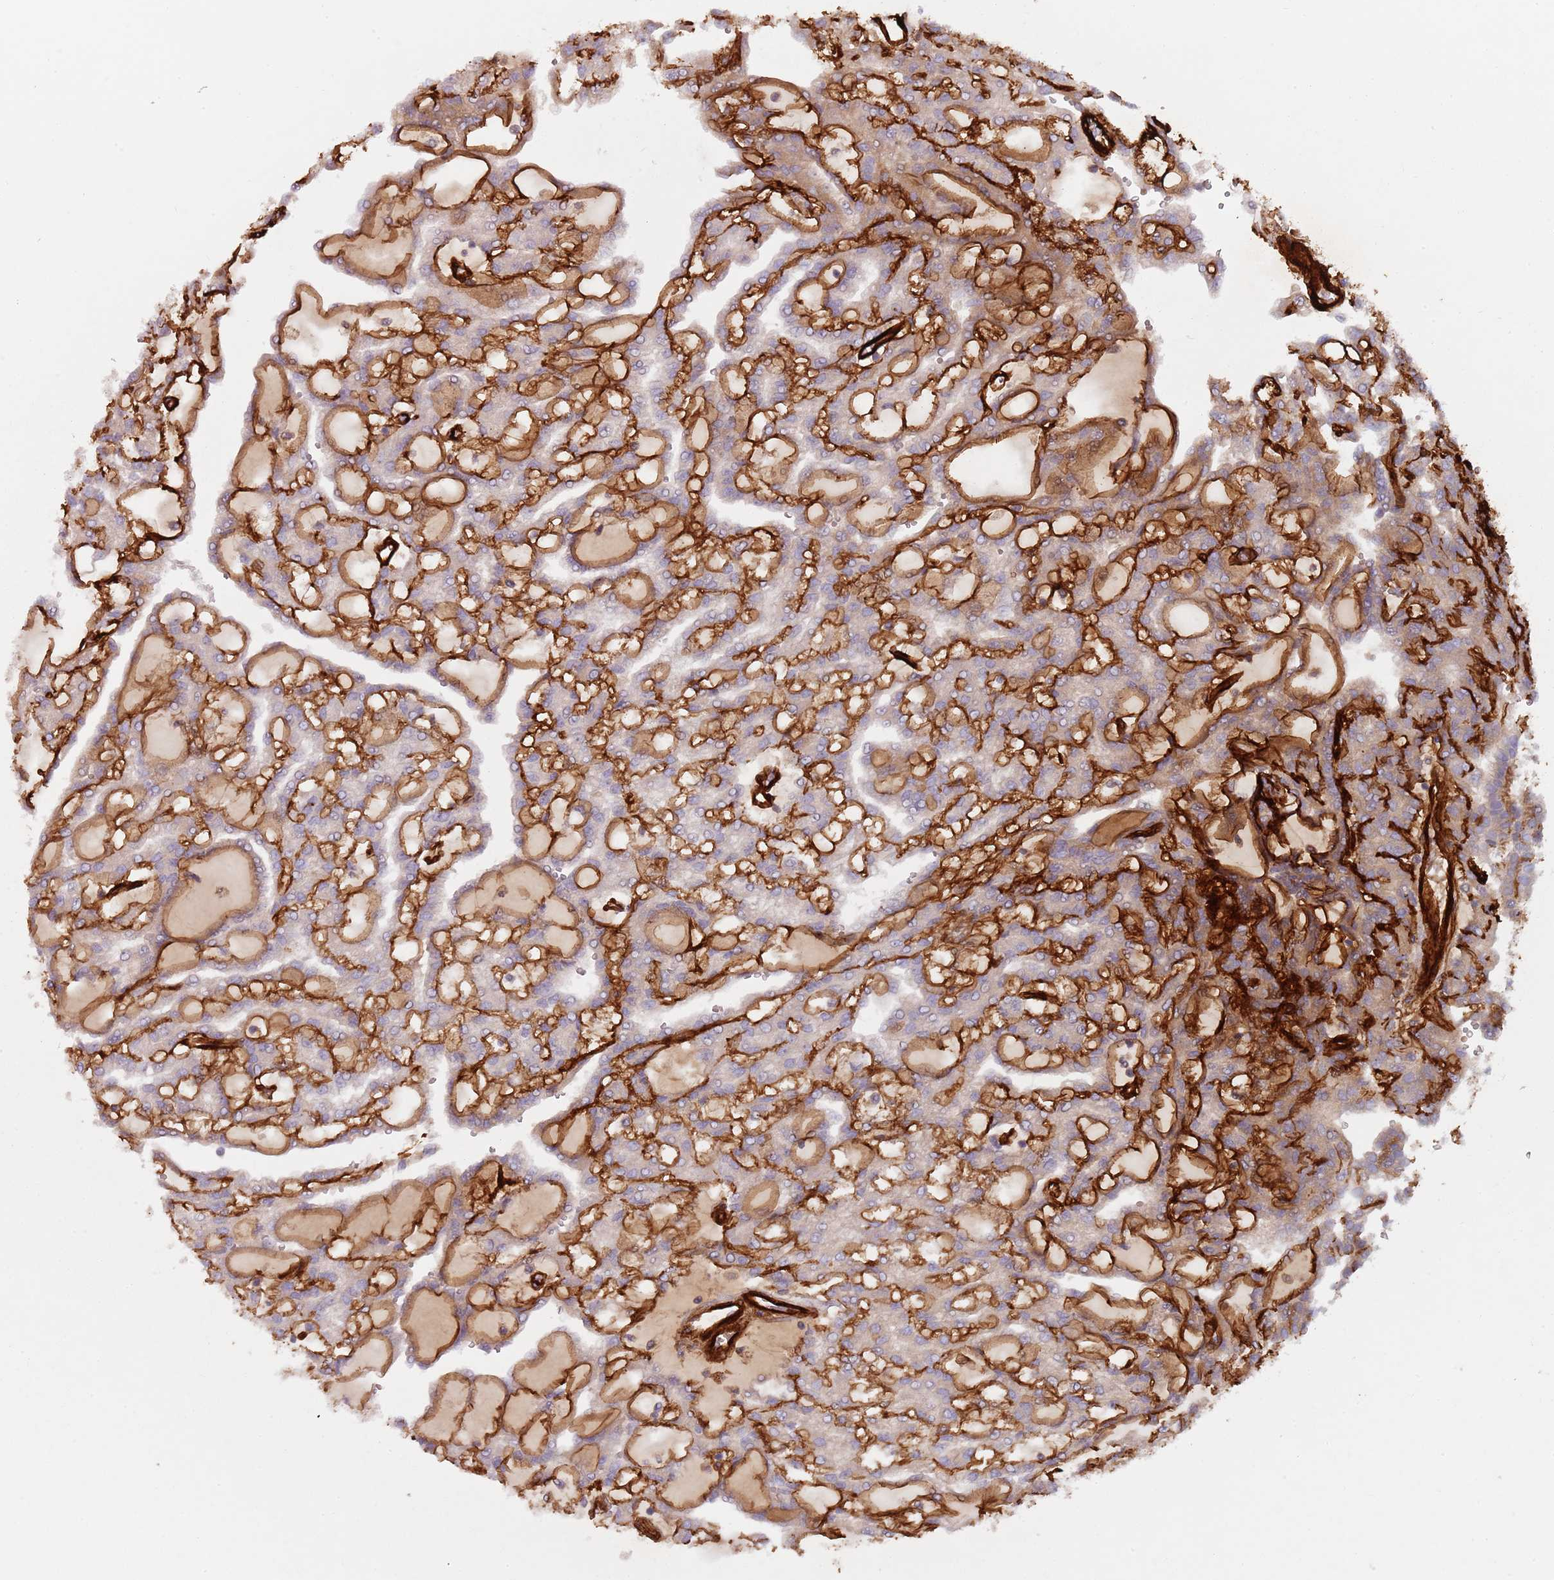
{"staining": {"intensity": "weak", "quantity": "<25%", "location": "cytoplasmic/membranous"}, "tissue": "renal cancer", "cell_type": "Tumor cells", "image_type": "cancer", "snomed": [{"axis": "morphology", "description": "Adenocarcinoma, NOS"}, {"axis": "topography", "description": "Kidney"}], "caption": "Human renal cancer stained for a protein using immunohistochemistry exhibits no positivity in tumor cells.", "gene": "TINAGL1", "patient": {"sex": "male", "age": 63}}